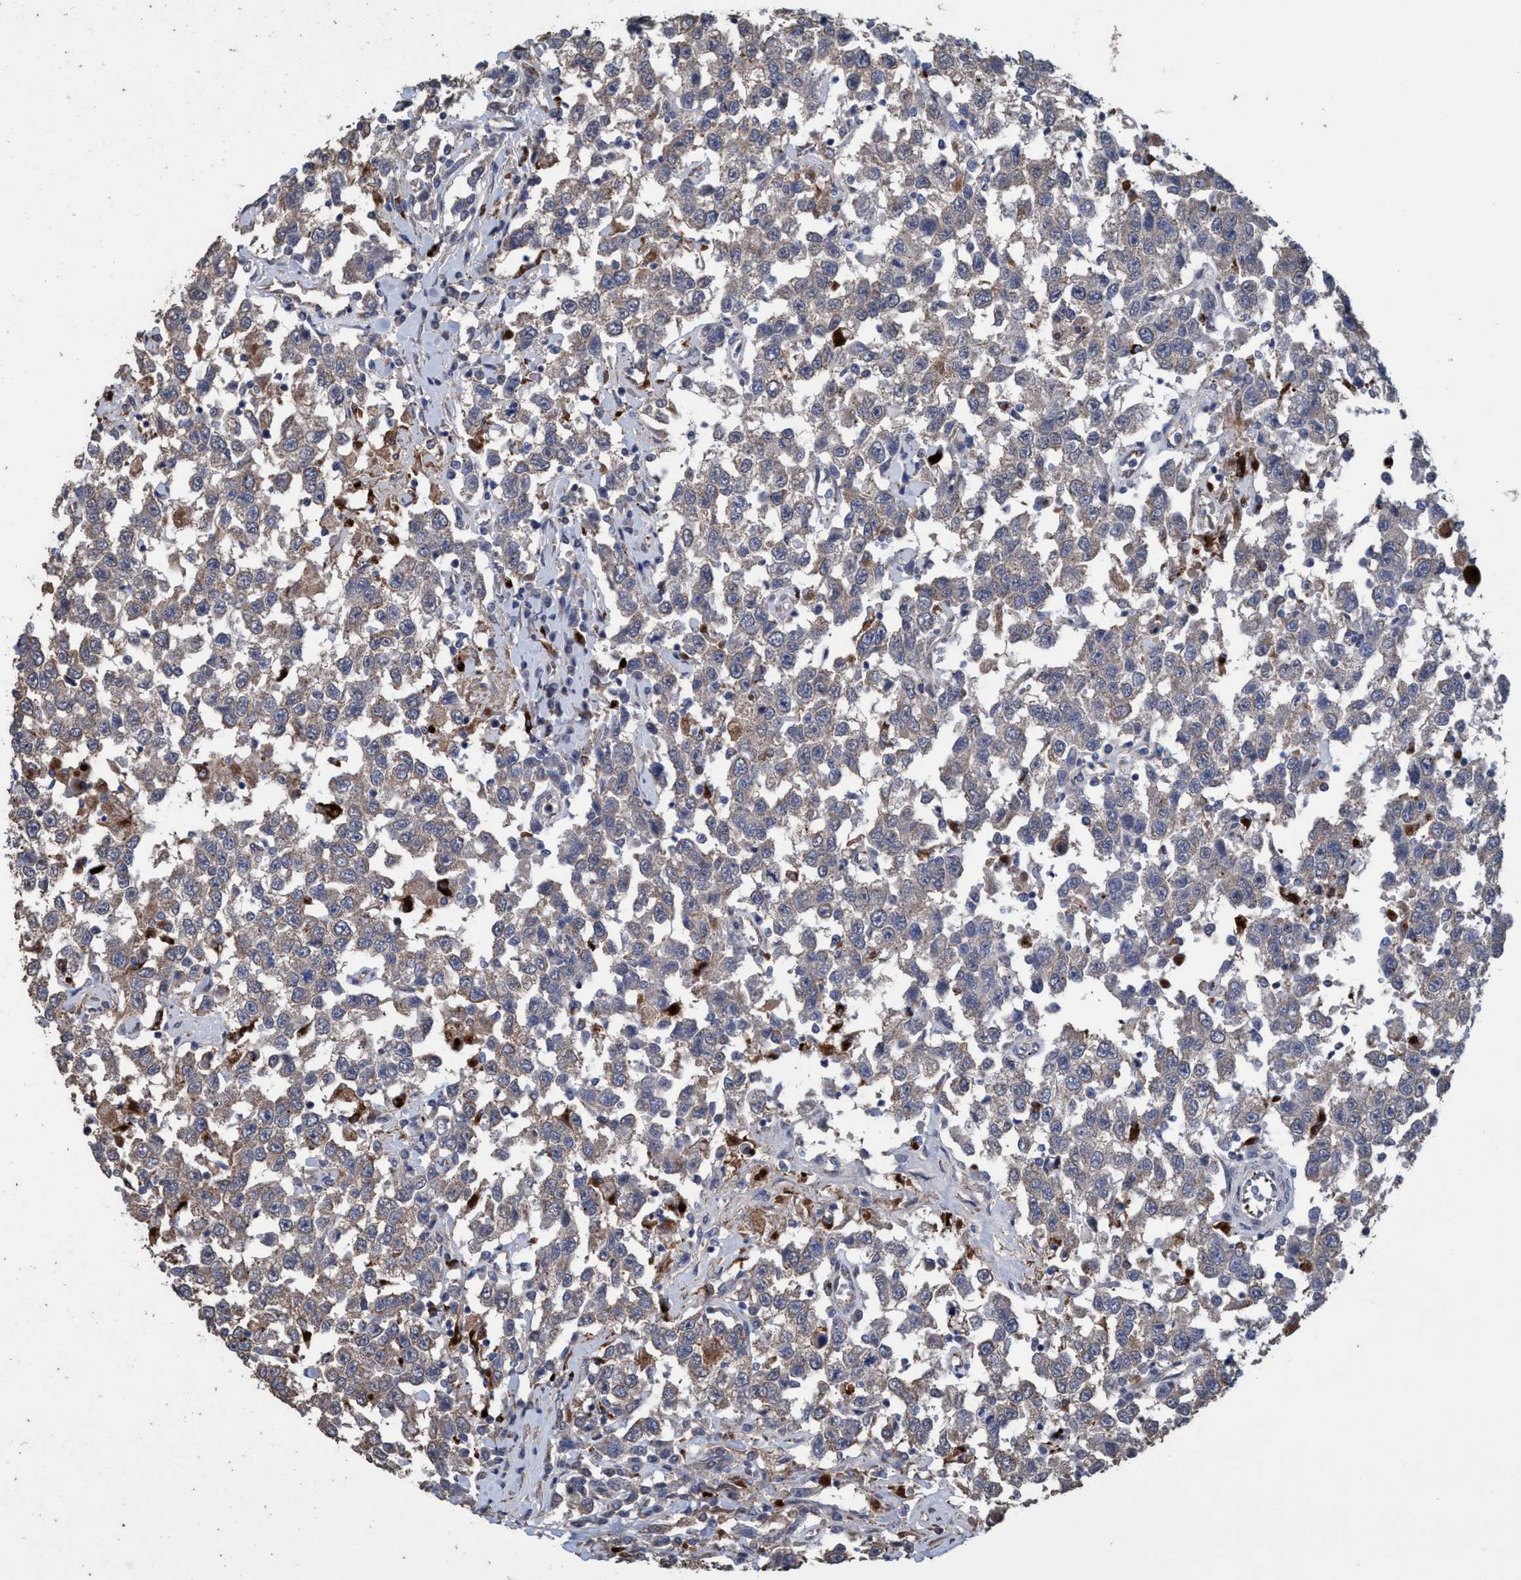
{"staining": {"intensity": "weak", "quantity": ">75%", "location": "cytoplasmic/membranous"}, "tissue": "testis cancer", "cell_type": "Tumor cells", "image_type": "cancer", "snomed": [{"axis": "morphology", "description": "Seminoma, NOS"}, {"axis": "topography", "description": "Testis"}], "caption": "Seminoma (testis) stained for a protein (brown) reveals weak cytoplasmic/membranous positive expression in approximately >75% of tumor cells.", "gene": "BBS9", "patient": {"sex": "male", "age": 41}}